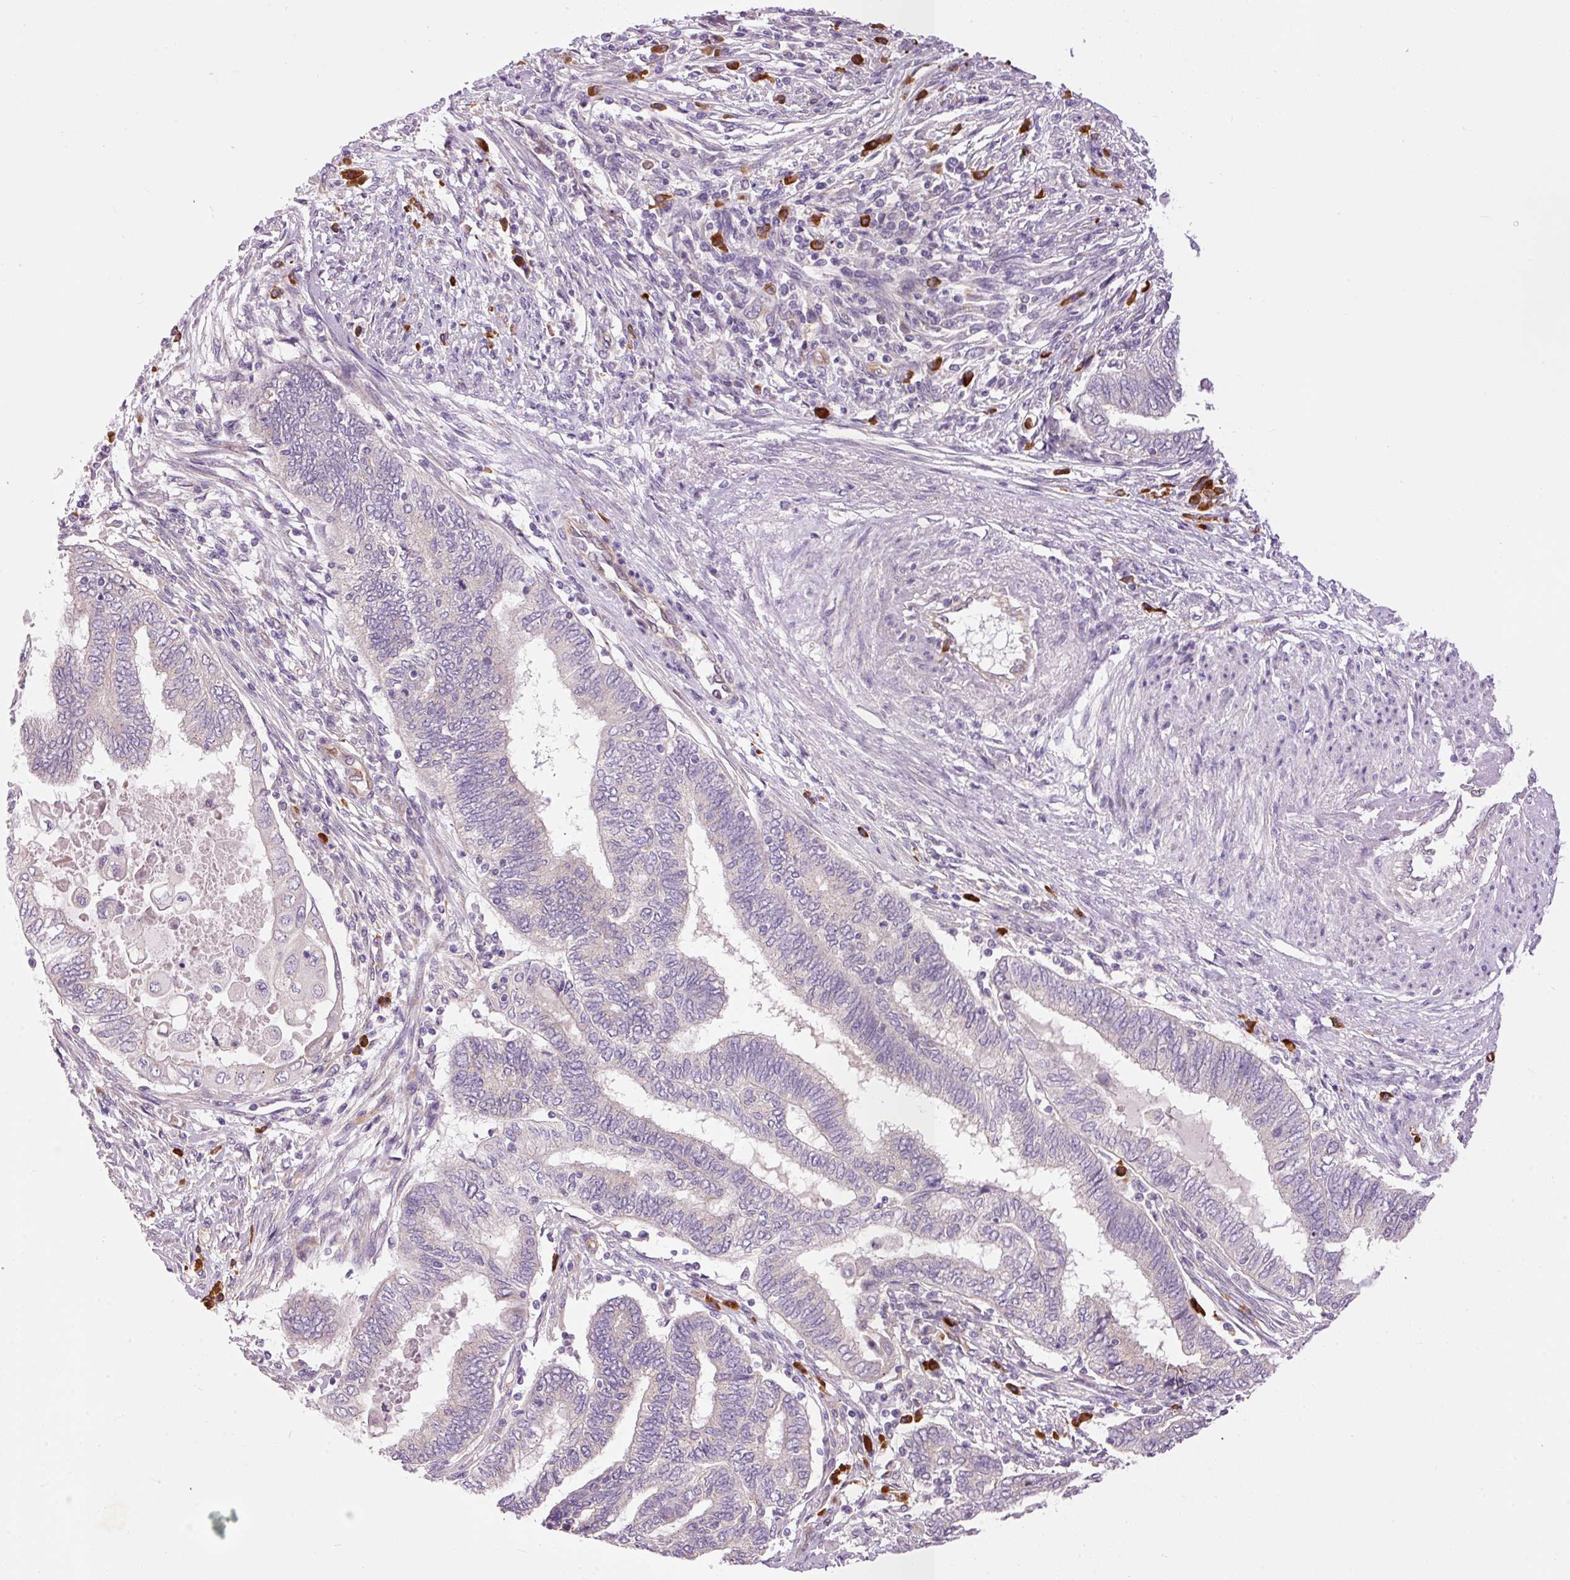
{"staining": {"intensity": "negative", "quantity": "none", "location": "none"}, "tissue": "endometrial cancer", "cell_type": "Tumor cells", "image_type": "cancer", "snomed": [{"axis": "morphology", "description": "Adenocarcinoma, NOS"}, {"axis": "topography", "description": "Uterus"}, {"axis": "topography", "description": "Endometrium"}], "caption": "Tumor cells are negative for brown protein staining in endometrial adenocarcinoma.", "gene": "PNPLA5", "patient": {"sex": "female", "age": 70}}